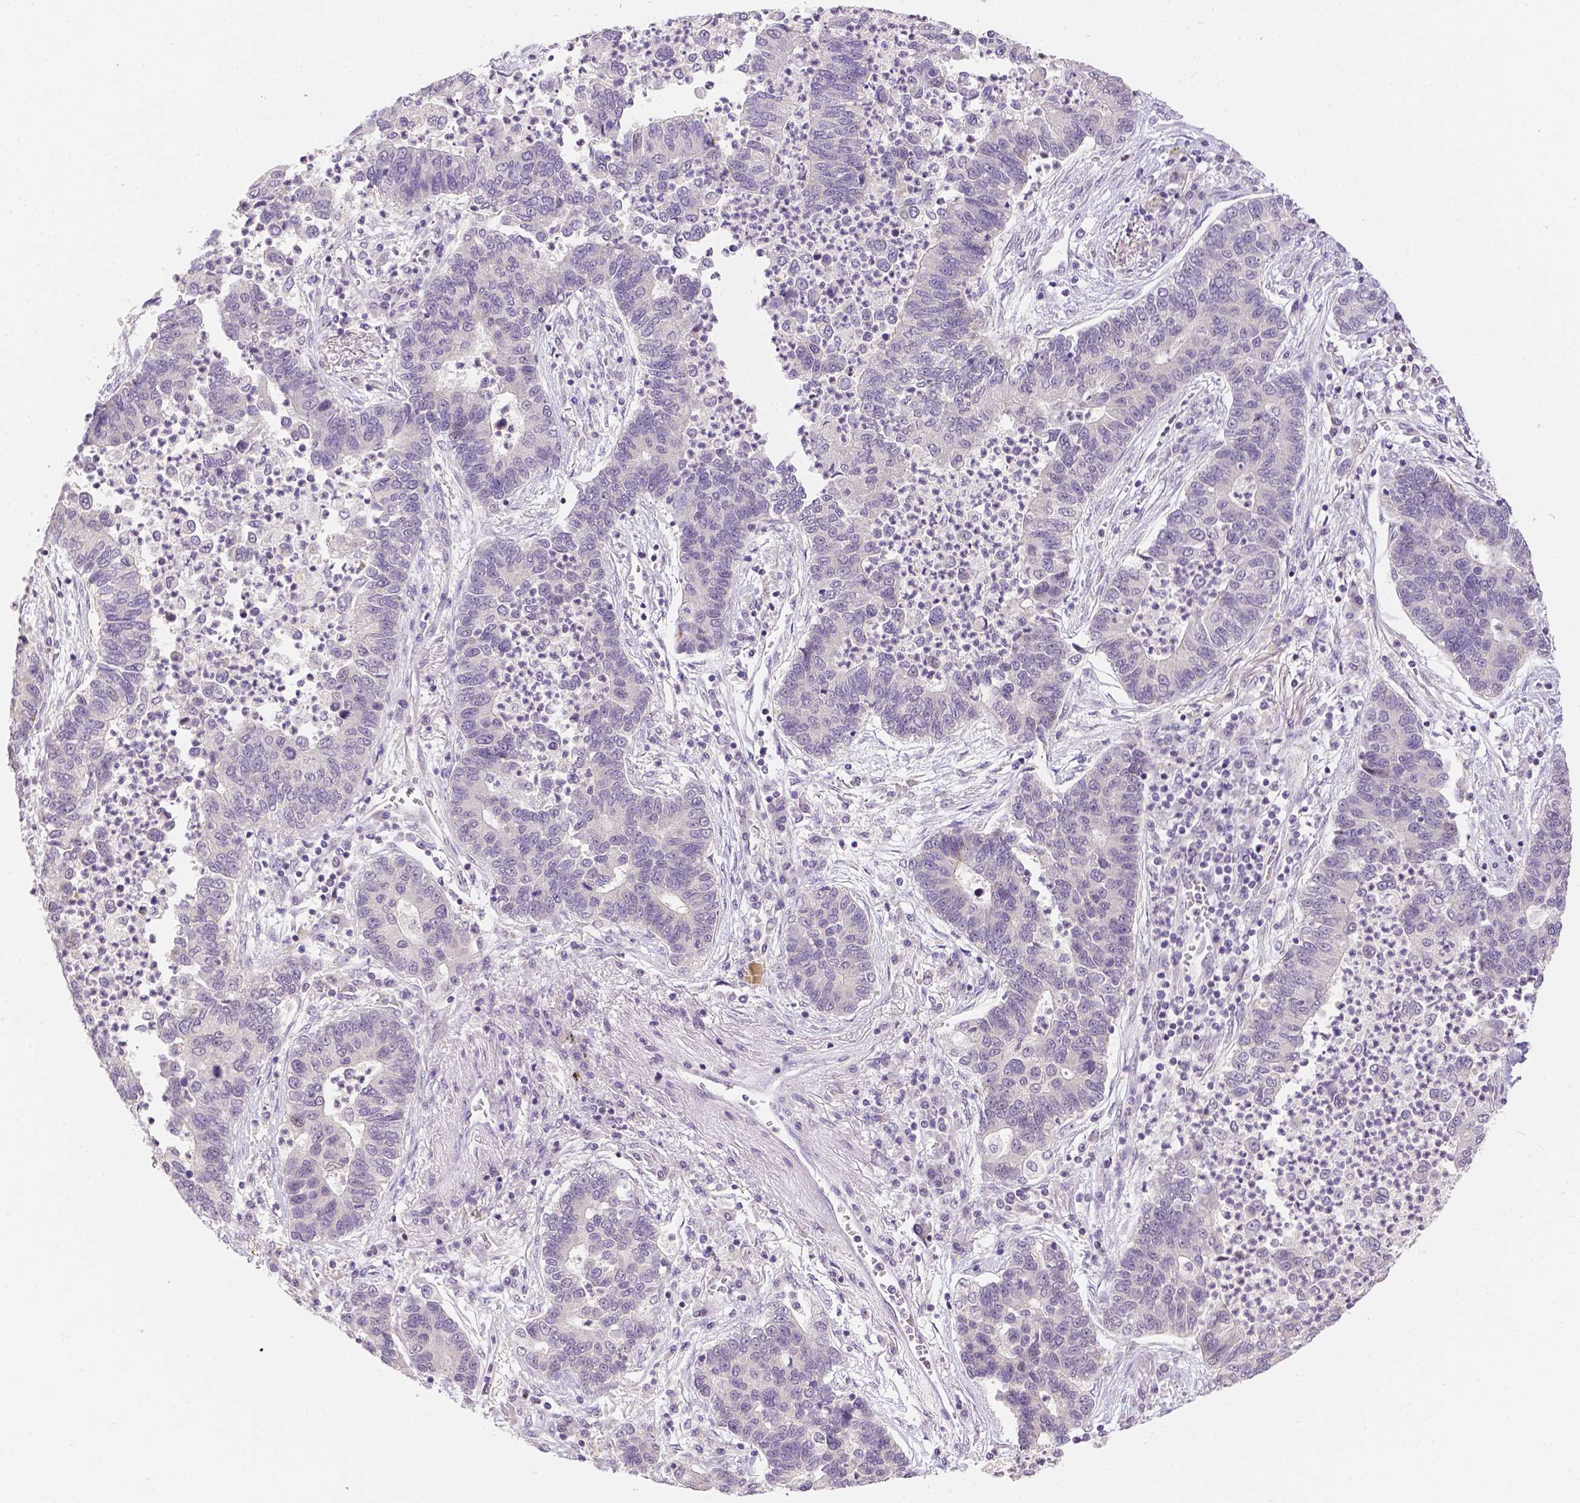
{"staining": {"intensity": "negative", "quantity": "none", "location": "none"}, "tissue": "lung cancer", "cell_type": "Tumor cells", "image_type": "cancer", "snomed": [{"axis": "morphology", "description": "Adenocarcinoma, NOS"}, {"axis": "topography", "description": "Lung"}], "caption": "An immunohistochemistry (IHC) histopathology image of lung adenocarcinoma is shown. There is no staining in tumor cells of lung adenocarcinoma.", "gene": "ZNF280B", "patient": {"sex": "female", "age": 57}}